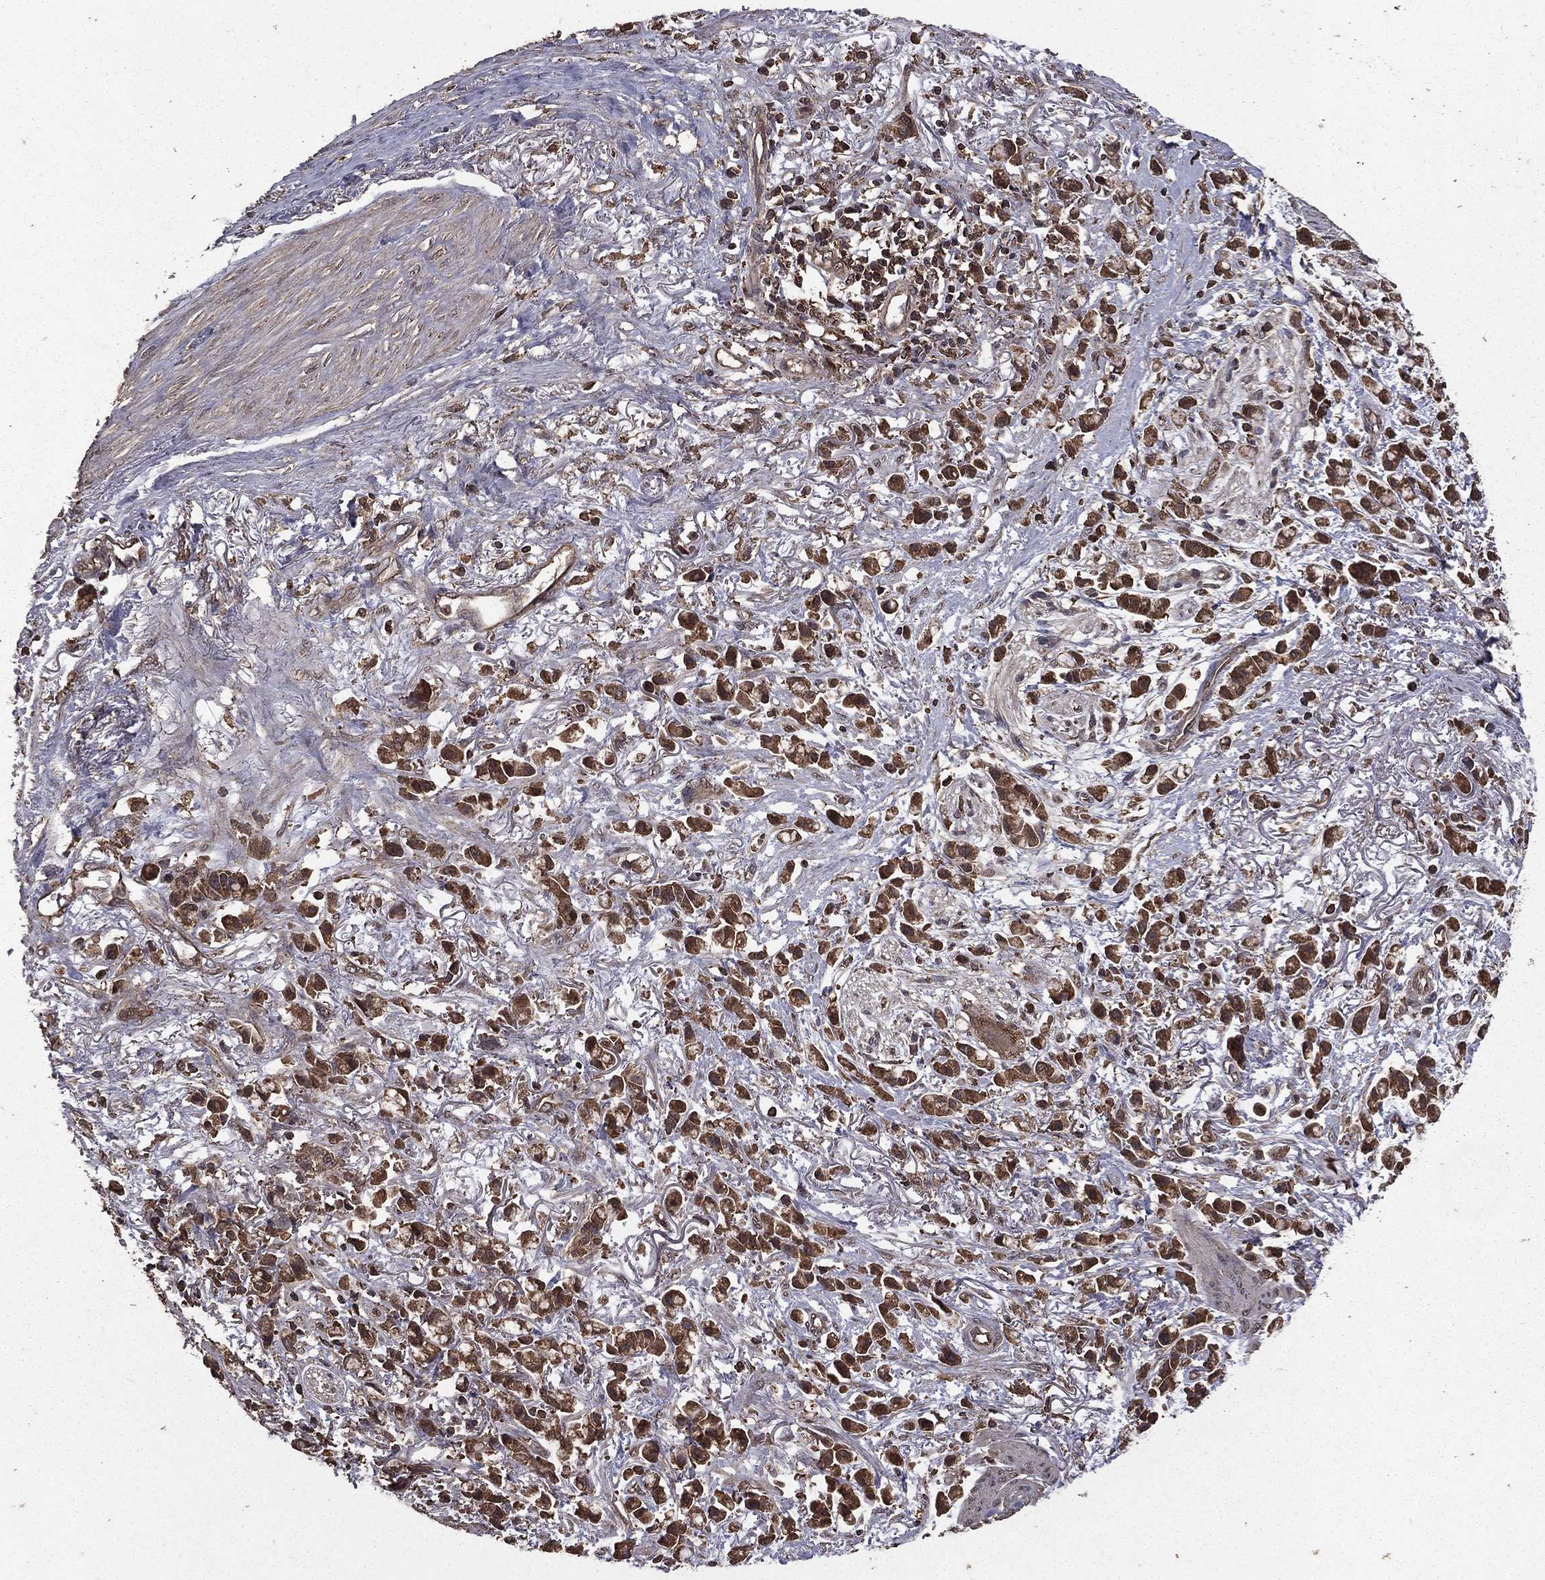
{"staining": {"intensity": "moderate", "quantity": ">75%", "location": "cytoplasmic/membranous"}, "tissue": "stomach cancer", "cell_type": "Tumor cells", "image_type": "cancer", "snomed": [{"axis": "morphology", "description": "Adenocarcinoma, NOS"}, {"axis": "topography", "description": "Stomach"}], "caption": "Human adenocarcinoma (stomach) stained with a brown dye exhibits moderate cytoplasmic/membranous positive staining in approximately >75% of tumor cells.", "gene": "BIRC6", "patient": {"sex": "female", "age": 81}}